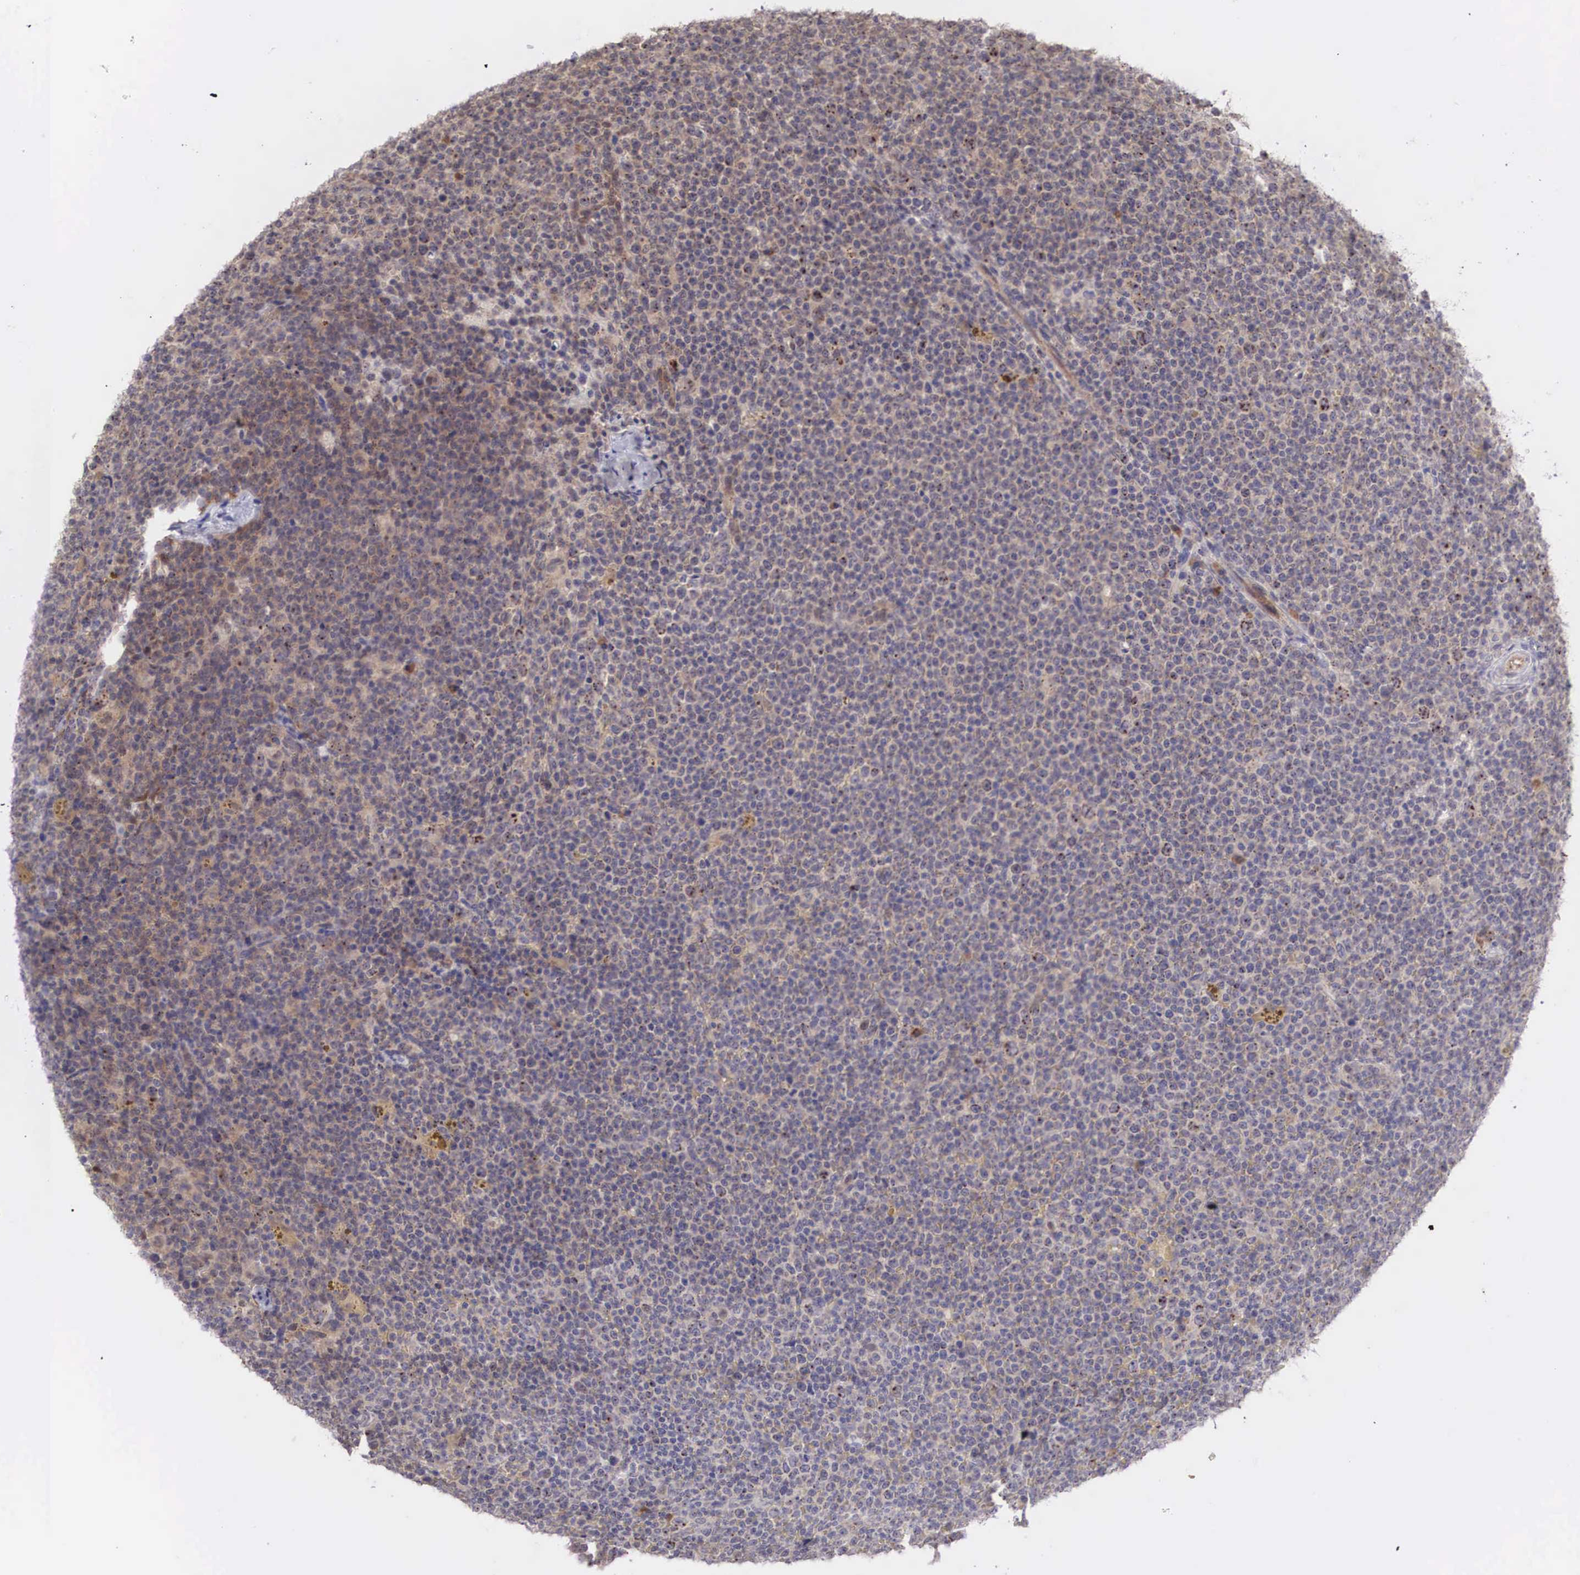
{"staining": {"intensity": "weak", "quantity": "25%-75%", "location": "cytoplasmic/membranous"}, "tissue": "lymphoma", "cell_type": "Tumor cells", "image_type": "cancer", "snomed": [{"axis": "morphology", "description": "Malignant lymphoma, non-Hodgkin's type, Low grade"}, {"axis": "topography", "description": "Lymph node"}], "caption": "A low amount of weak cytoplasmic/membranous expression is identified in about 25%-75% of tumor cells in lymphoma tissue.", "gene": "DNAJB7", "patient": {"sex": "male", "age": 50}}